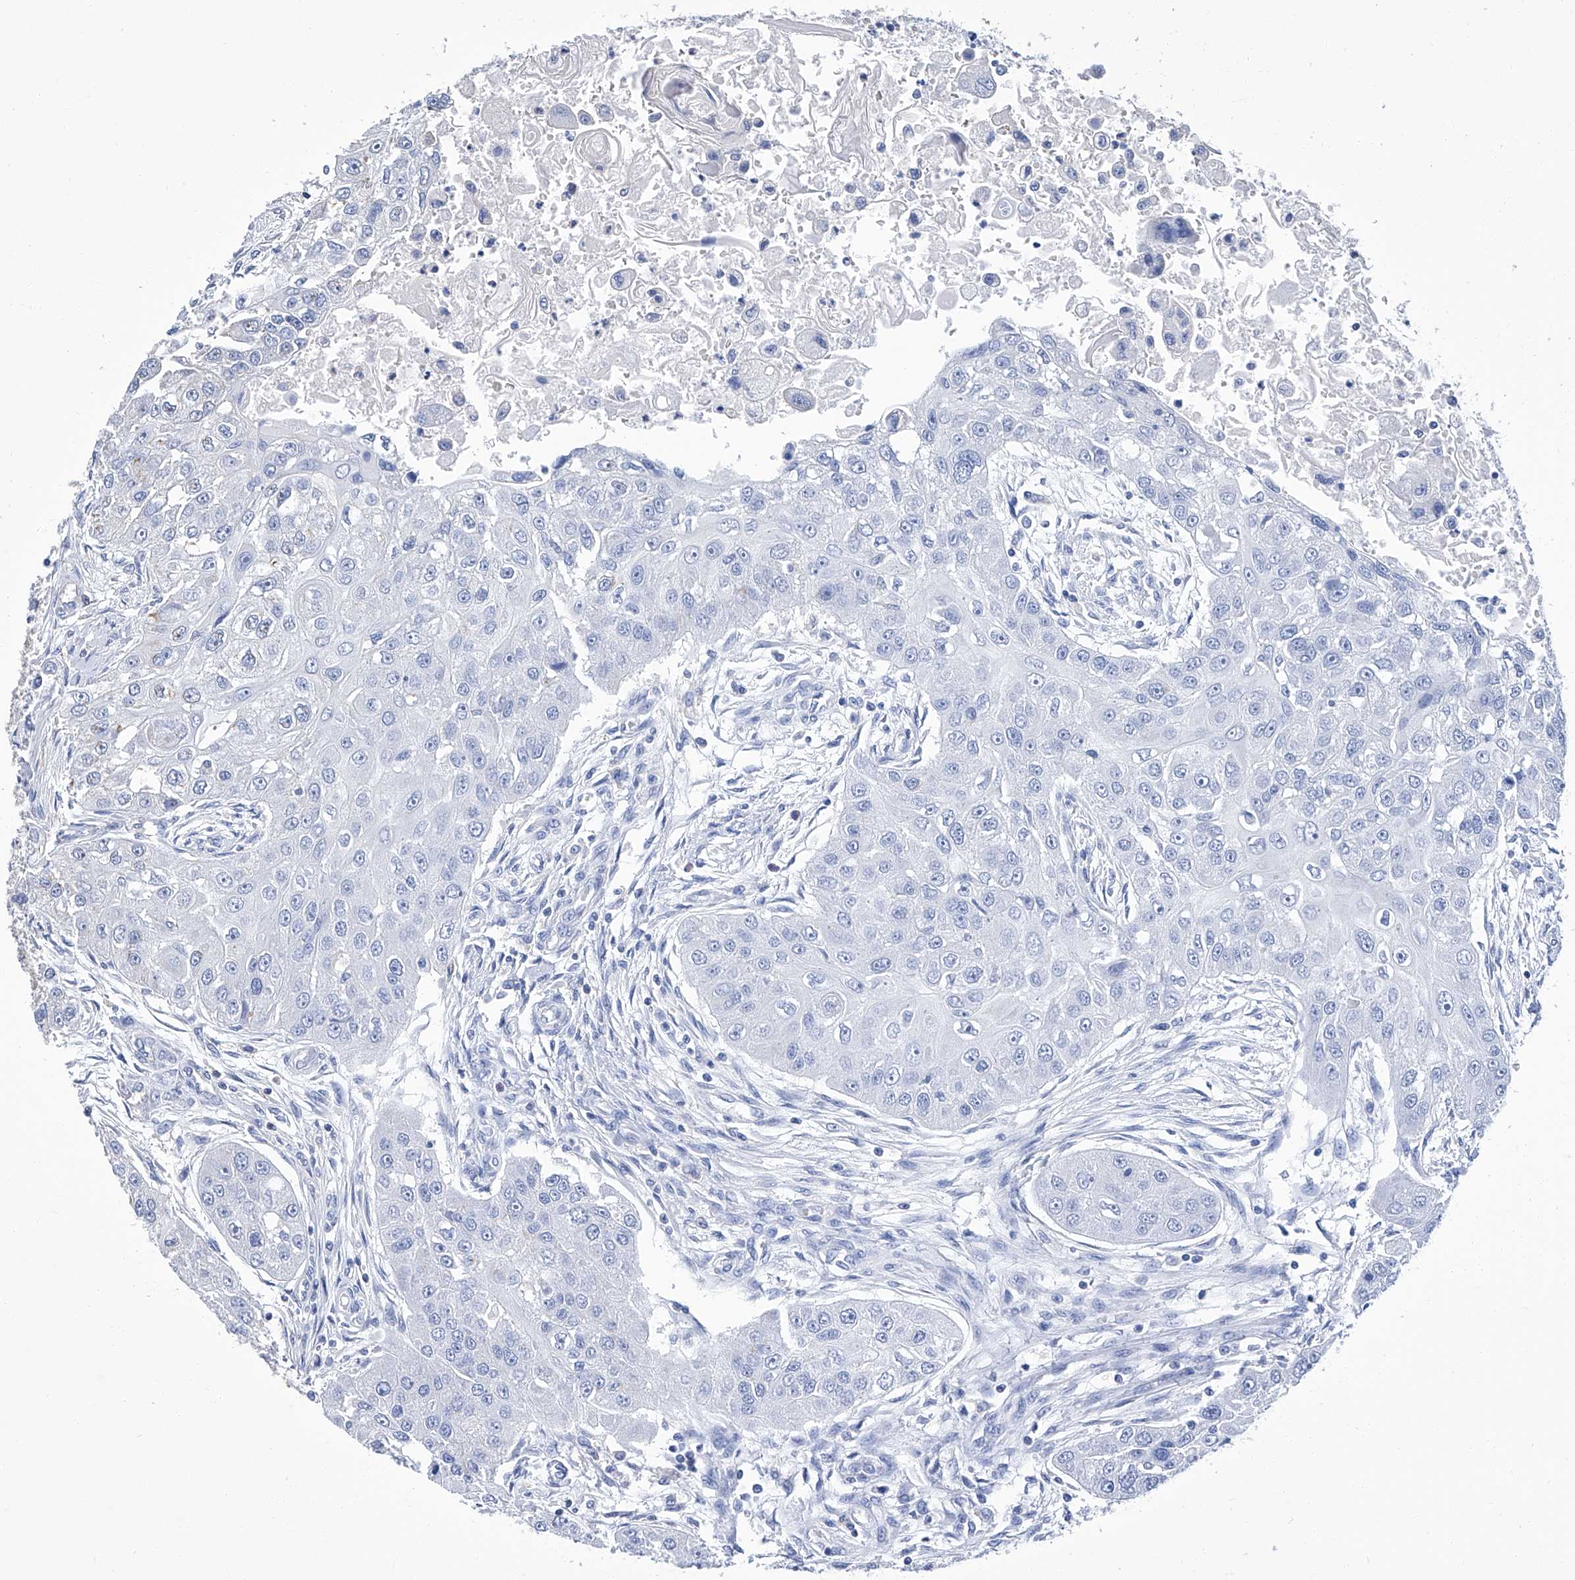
{"staining": {"intensity": "negative", "quantity": "none", "location": "none"}, "tissue": "head and neck cancer", "cell_type": "Tumor cells", "image_type": "cancer", "snomed": [{"axis": "morphology", "description": "Normal tissue, NOS"}, {"axis": "morphology", "description": "Squamous cell carcinoma, NOS"}, {"axis": "topography", "description": "Skeletal muscle"}, {"axis": "topography", "description": "Head-Neck"}], "caption": "The IHC photomicrograph has no significant expression in tumor cells of squamous cell carcinoma (head and neck) tissue.", "gene": "GPT", "patient": {"sex": "male", "age": 51}}